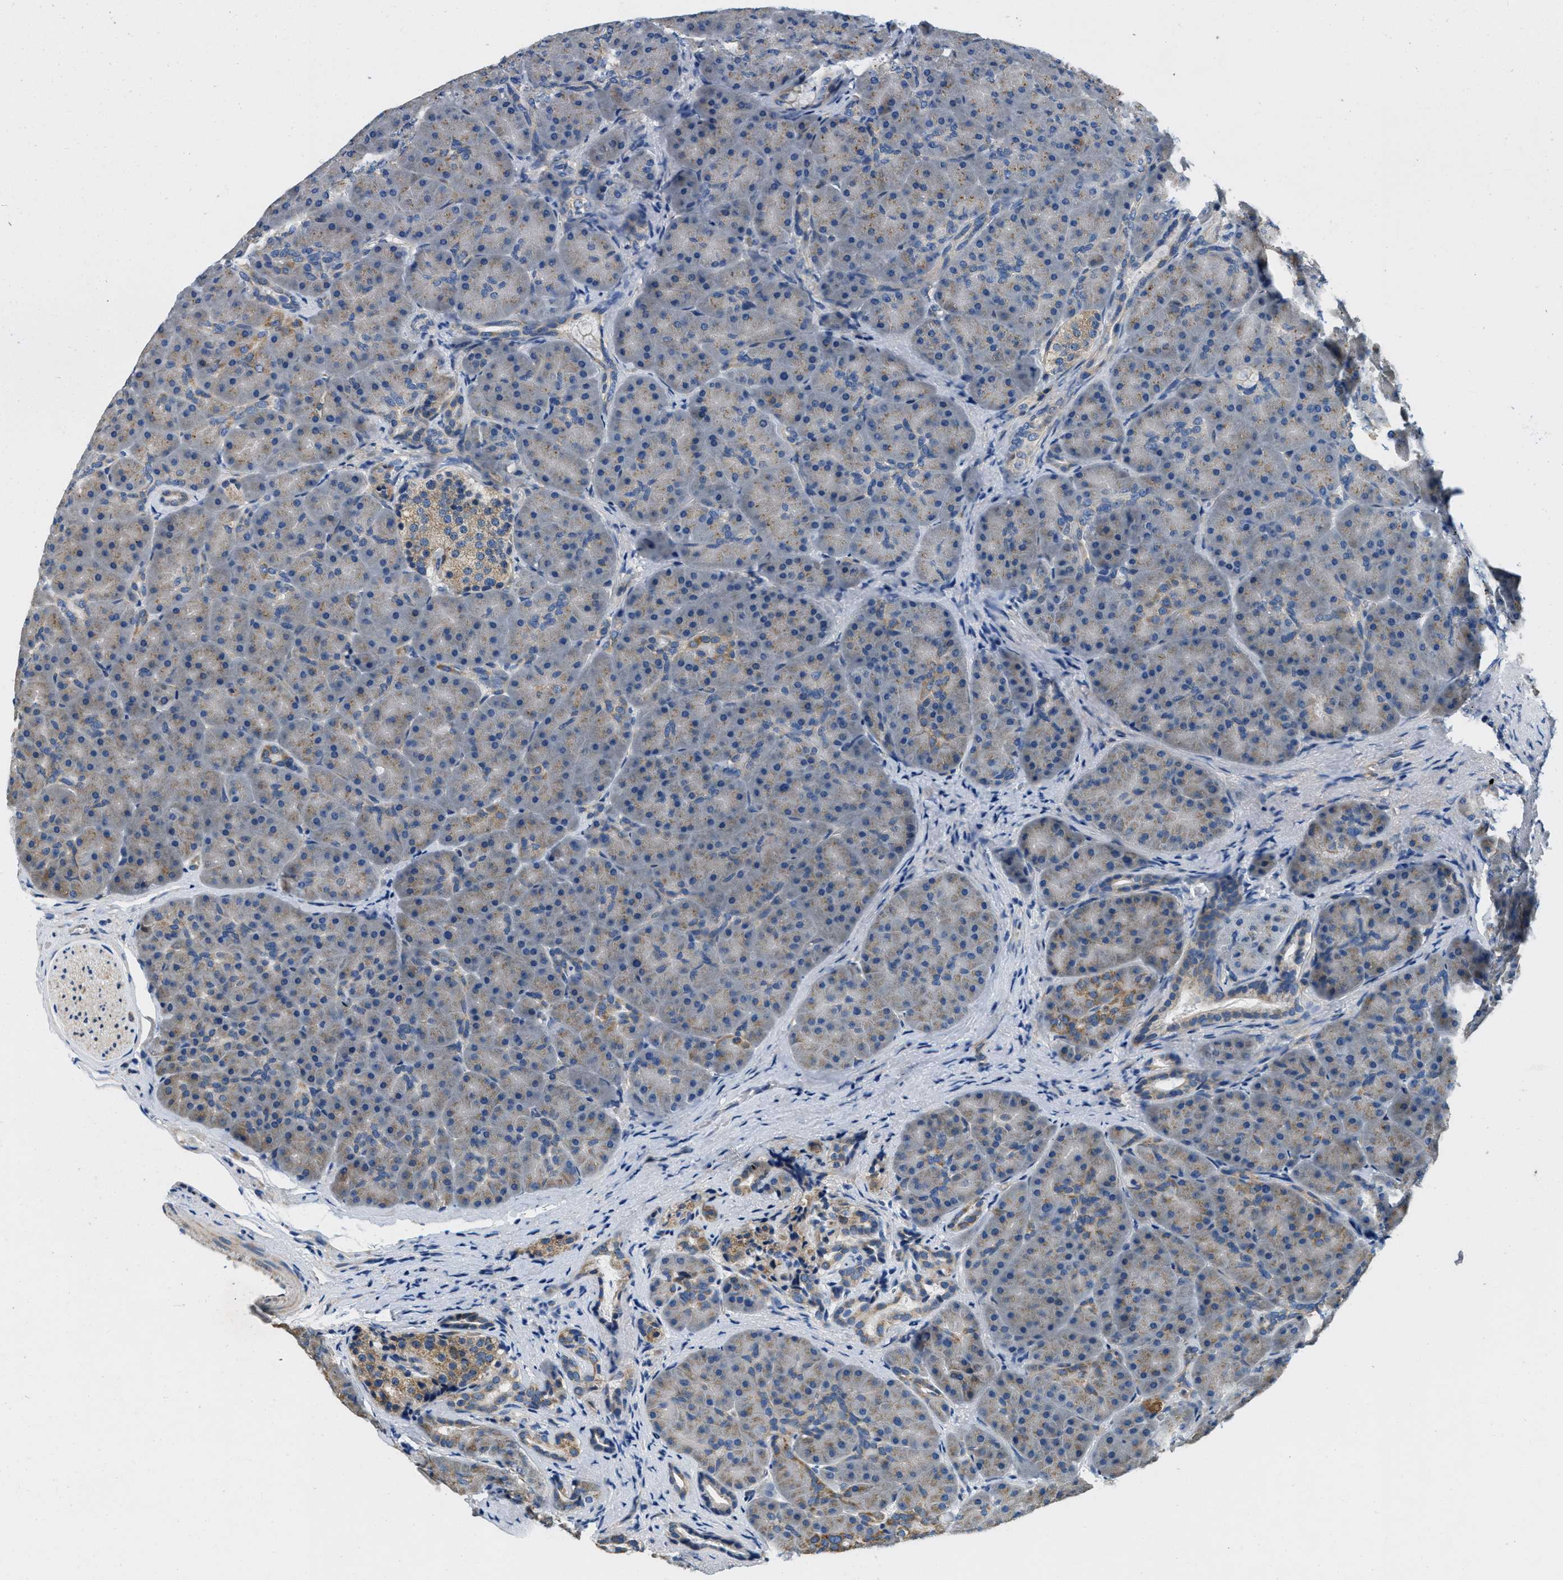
{"staining": {"intensity": "moderate", "quantity": "<25%", "location": "cytoplasmic/membranous"}, "tissue": "pancreas", "cell_type": "Exocrine glandular cells", "image_type": "normal", "snomed": [{"axis": "morphology", "description": "Normal tissue, NOS"}, {"axis": "topography", "description": "Pancreas"}], "caption": "About <25% of exocrine glandular cells in normal human pancreas display moderate cytoplasmic/membranous protein expression as visualized by brown immunohistochemical staining.", "gene": "TOMM70", "patient": {"sex": "male", "age": 66}}